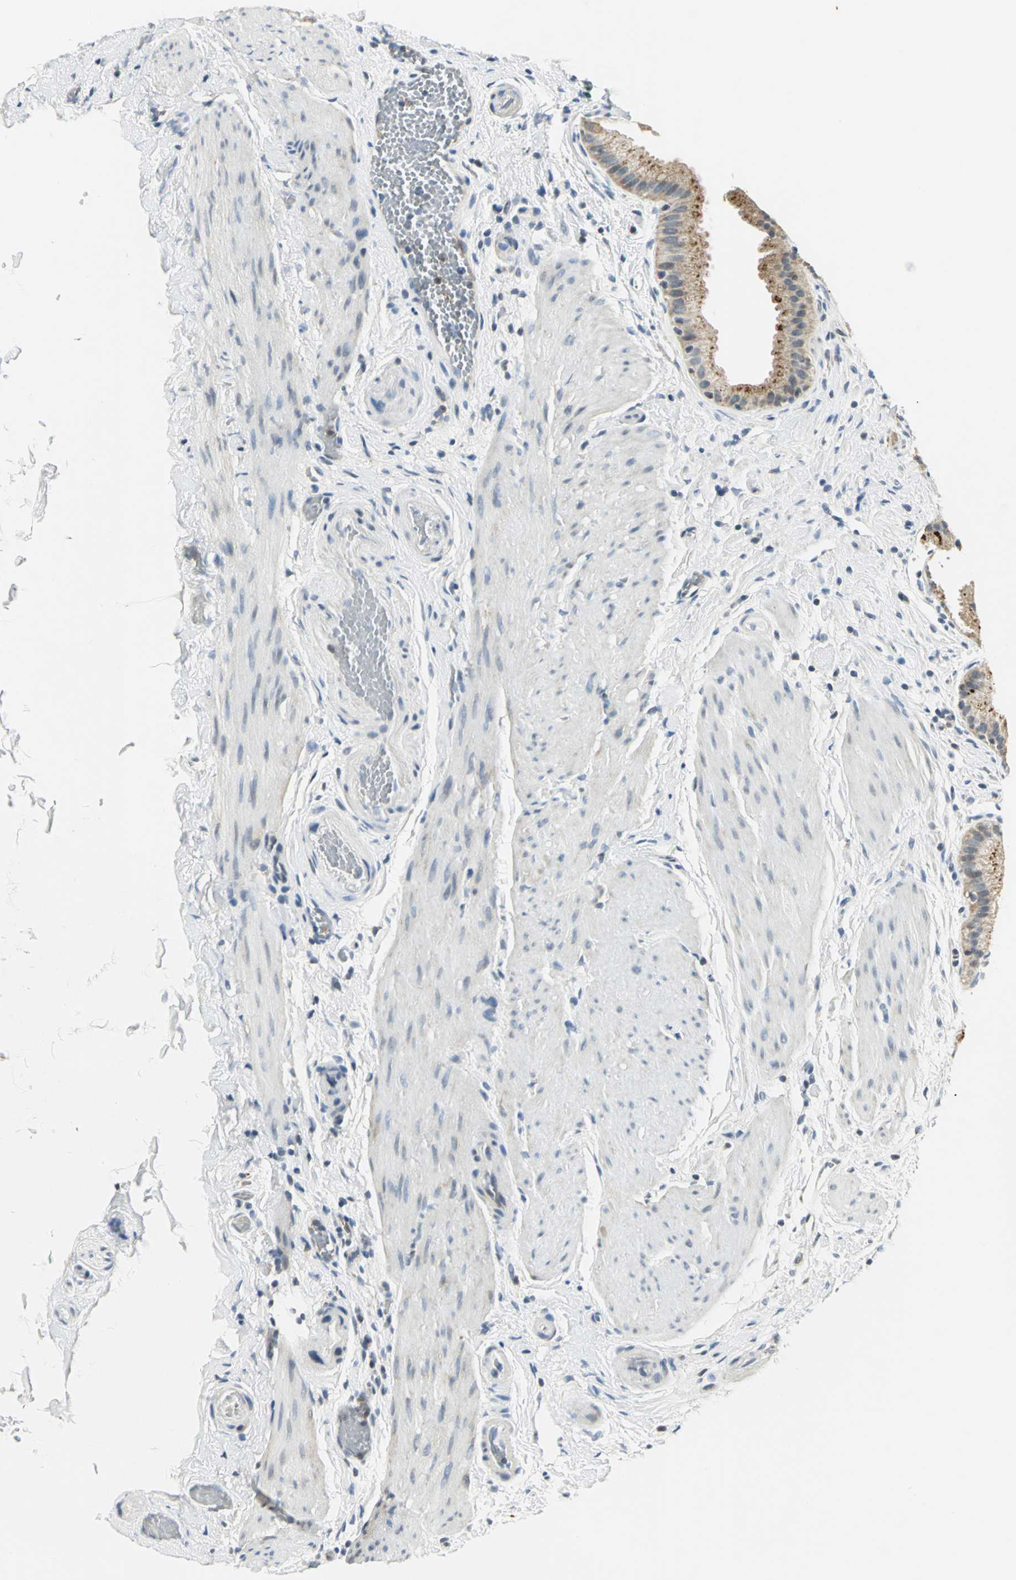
{"staining": {"intensity": "strong", "quantity": ">75%", "location": "cytoplasmic/membranous"}, "tissue": "gallbladder", "cell_type": "Glandular cells", "image_type": "normal", "snomed": [{"axis": "morphology", "description": "Normal tissue, NOS"}, {"axis": "topography", "description": "Gallbladder"}], "caption": "Human gallbladder stained with a protein marker reveals strong staining in glandular cells.", "gene": "USP40", "patient": {"sex": "female", "age": 63}}